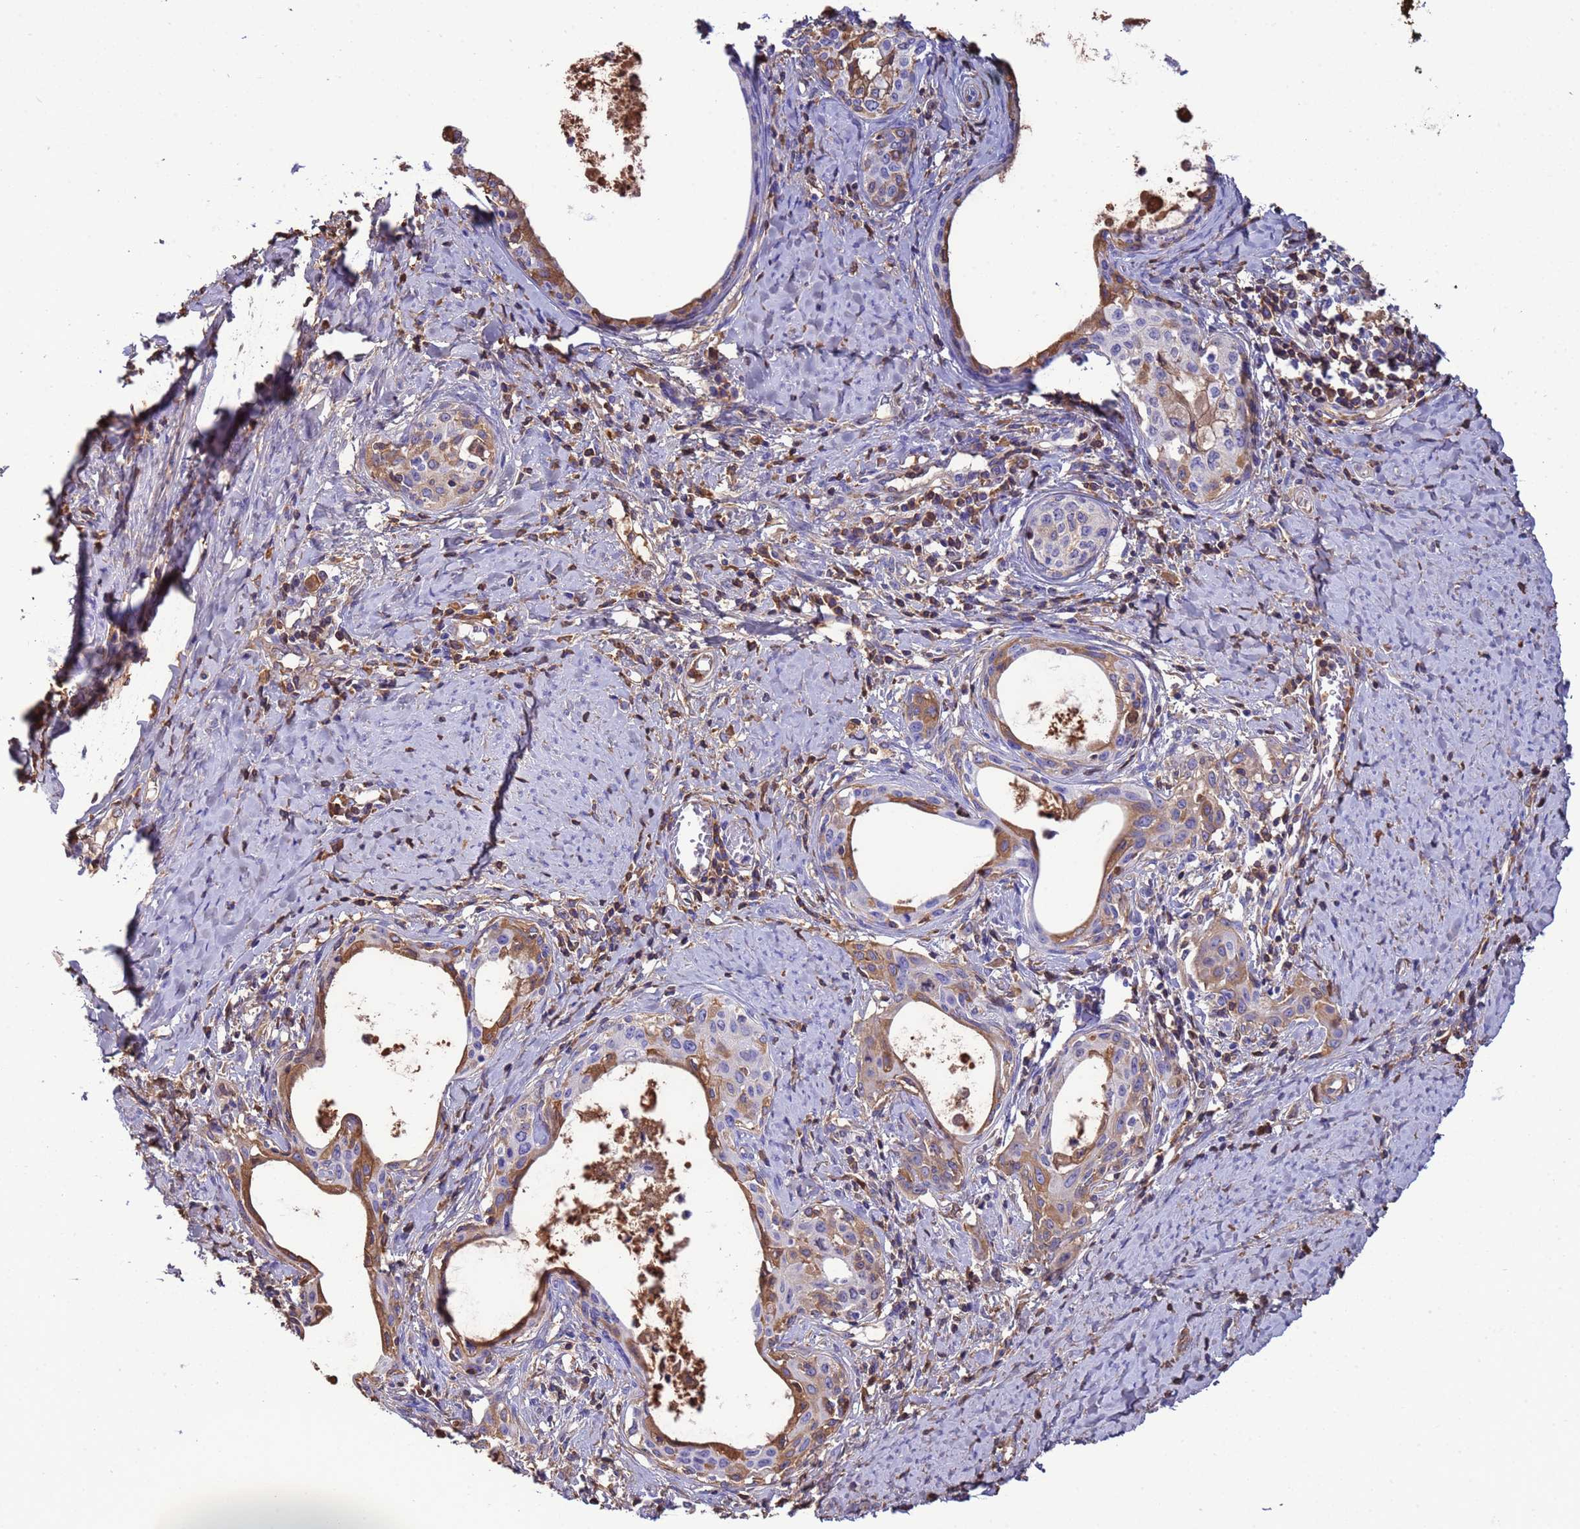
{"staining": {"intensity": "moderate", "quantity": "<25%", "location": "cytoplasmic/membranous"}, "tissue": "cervical cancer", "cell_type": "Tumor cells", "image_type": "cancer", "snomed": [{"axis": "morphology", "description": "Squamous cell carcinoma, NOS"}, {"axis": "morphology", "description": "Adenocarcinoma, NOS"}, {"axis": "topography", "description": "Cervix"}], "caption": "Immunohistochemistry (IHC) photomicrograph of neoplastic tissue: cervical cancer (adenocarcinoma) stained using immunohistochemistry (IHC) exhibits low levels of moderate protein expression localized specifically in the cytoplasmic/membranous of tumor cells, appearing as a cytoplasmic/membranous brown color.", "gene": "H1-7", "patient": {"sex": "female", "age": 52}}